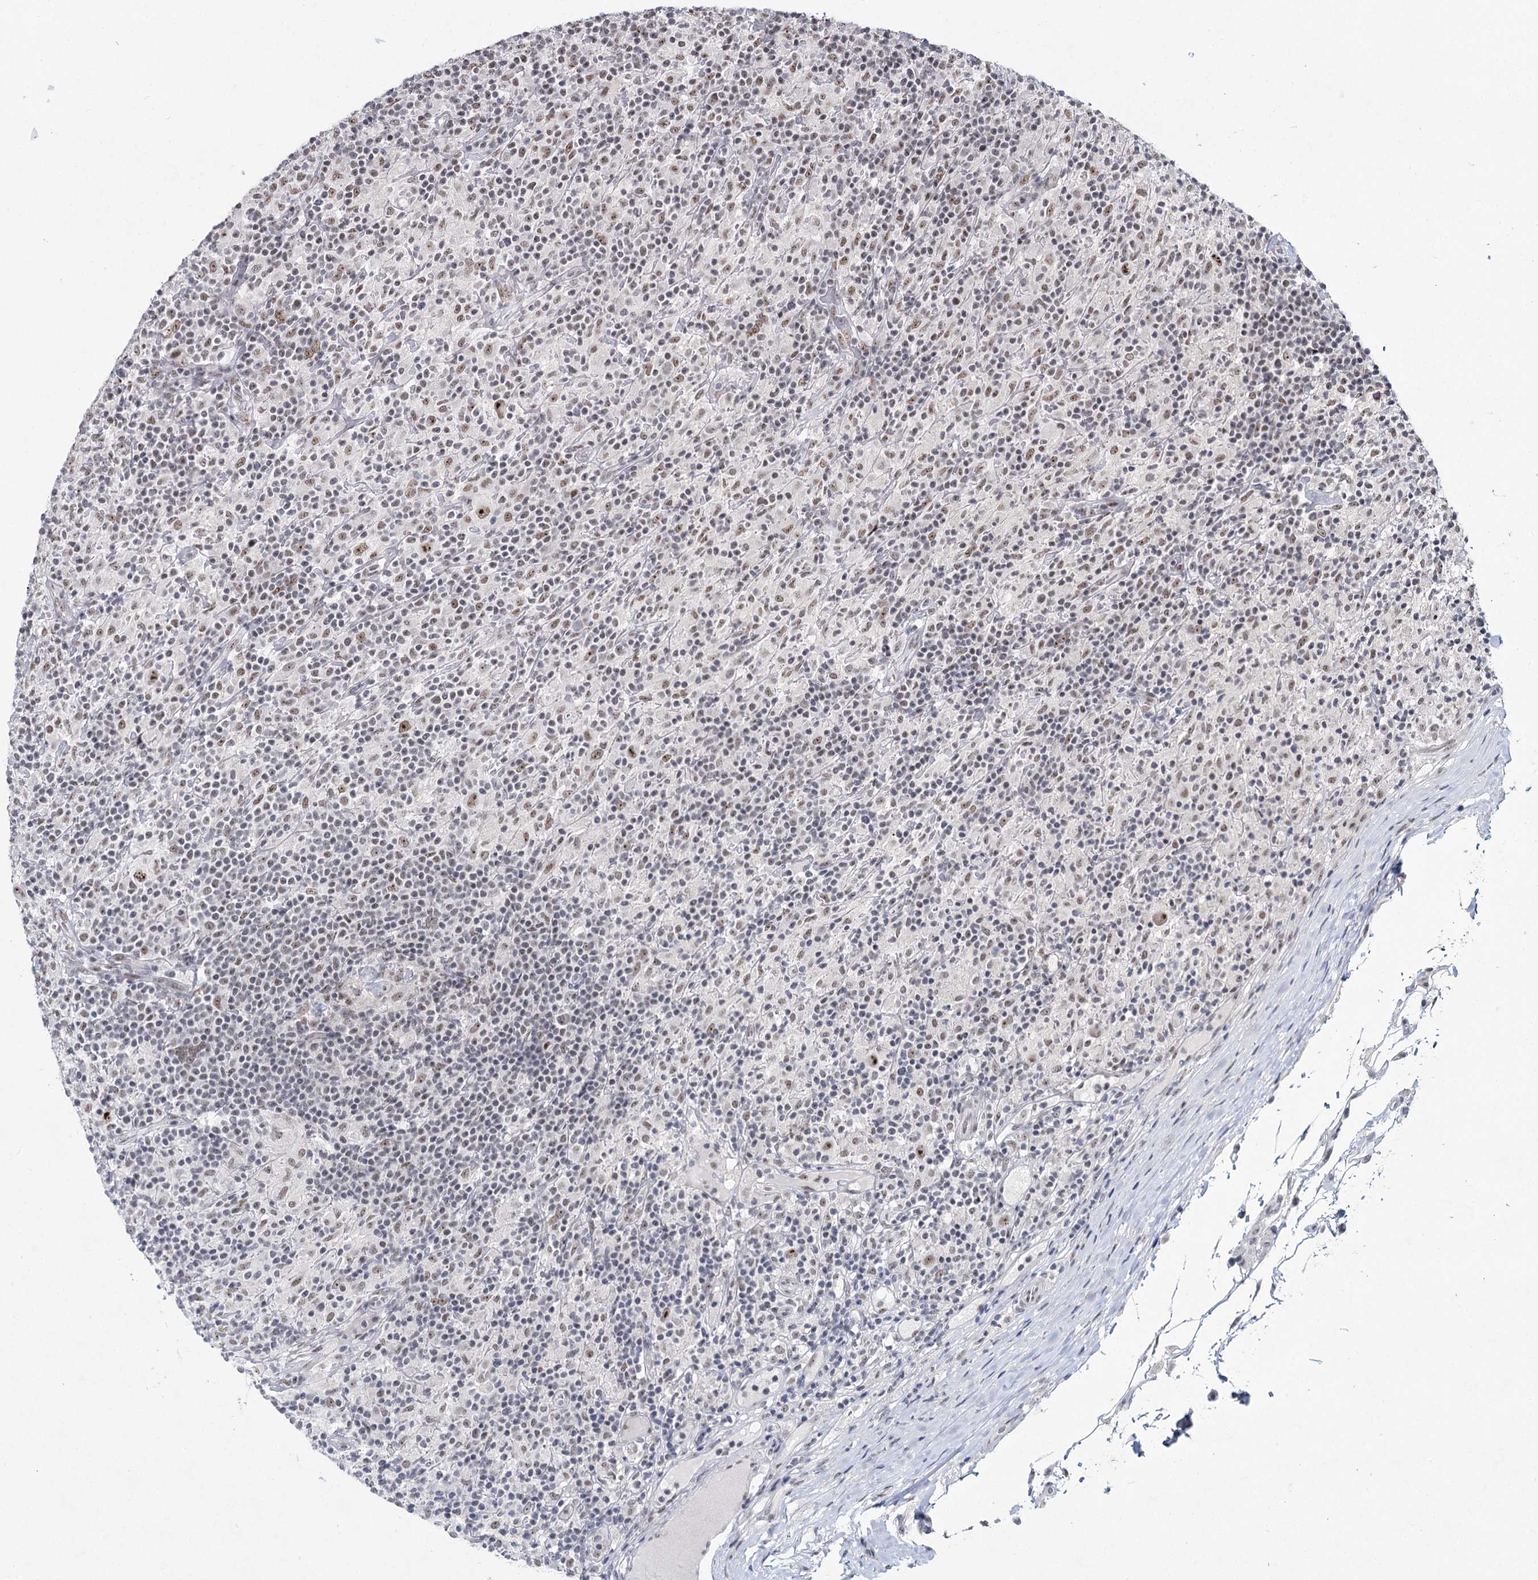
{"staining": {"intensity": "moderate", "quantity": ">75%", "location": "nuclear"}, "tissue": "lymphoma", "cell_type": "Tumor cells", "image_type": "cancer", "snomed": [{"axis": "morphology", "description": "Hodgkin's disease, NOS"}, {"axis": "topography", "description": "Lymph node"}], "caption": "Tumor cells show medium levels of moderate nuclear staining in approximately >75% of cells in human lymphoma.", "gene": "SCAF8", "patient": {"sex": "male", "age": 70}}